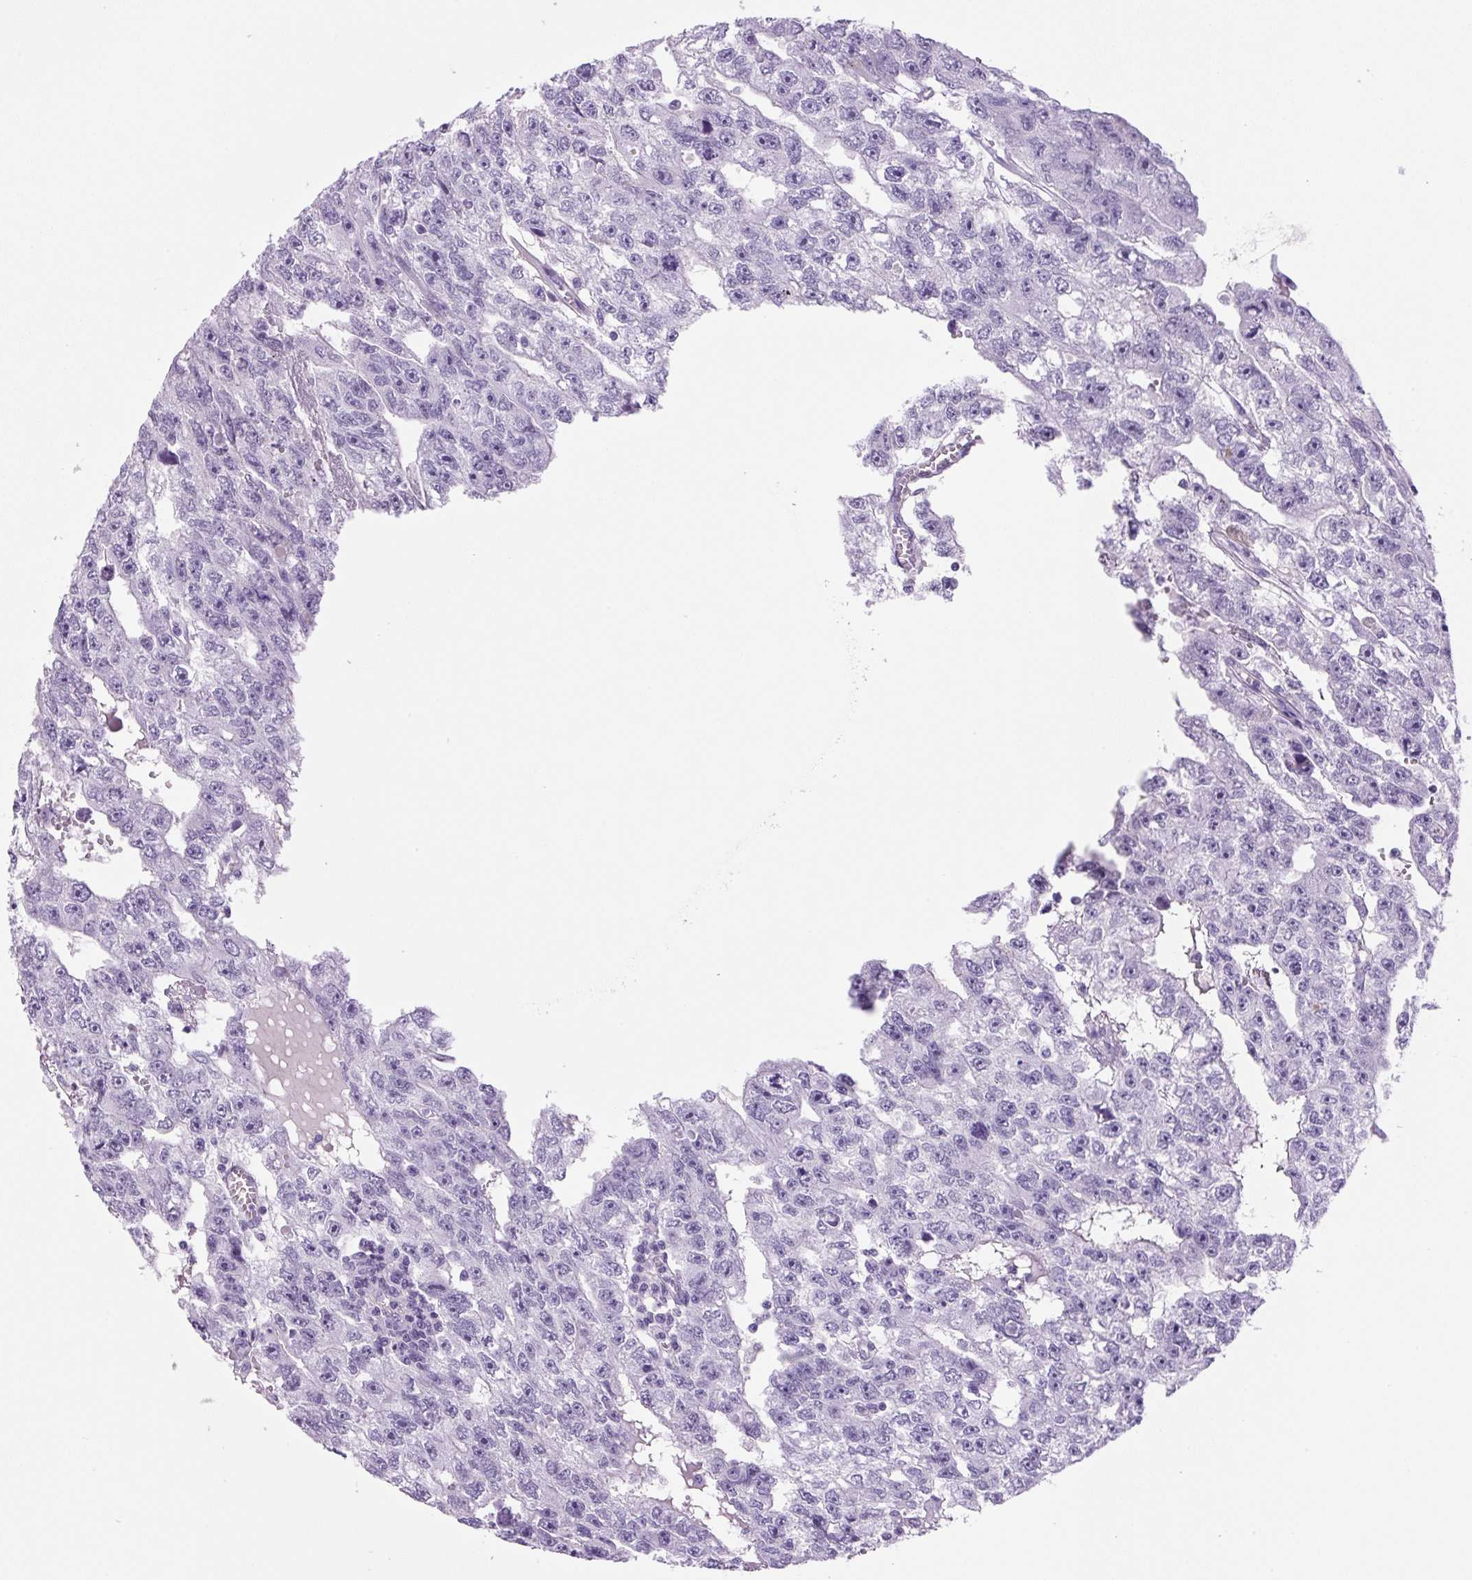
{"staining": {"intensity": "negative", "quantity": "none", "location": "none"}, "tissue": "testis cancer", "cell_type": "Tumor cells", "image_type": "cancer", "snomed": [{"axis": "morphology", "description": "Carcinoma, Embryonal, NOS"}, {"axis": "topography", "description": "Testis"}], "caption": "This is an immunohistochemistry (IHC) photomicrograph of embryonal carcinoma (testis). There is no expression in tumor cells.", "gene": "PRRT1", "patient": {"sex": "male", "age": 20}}